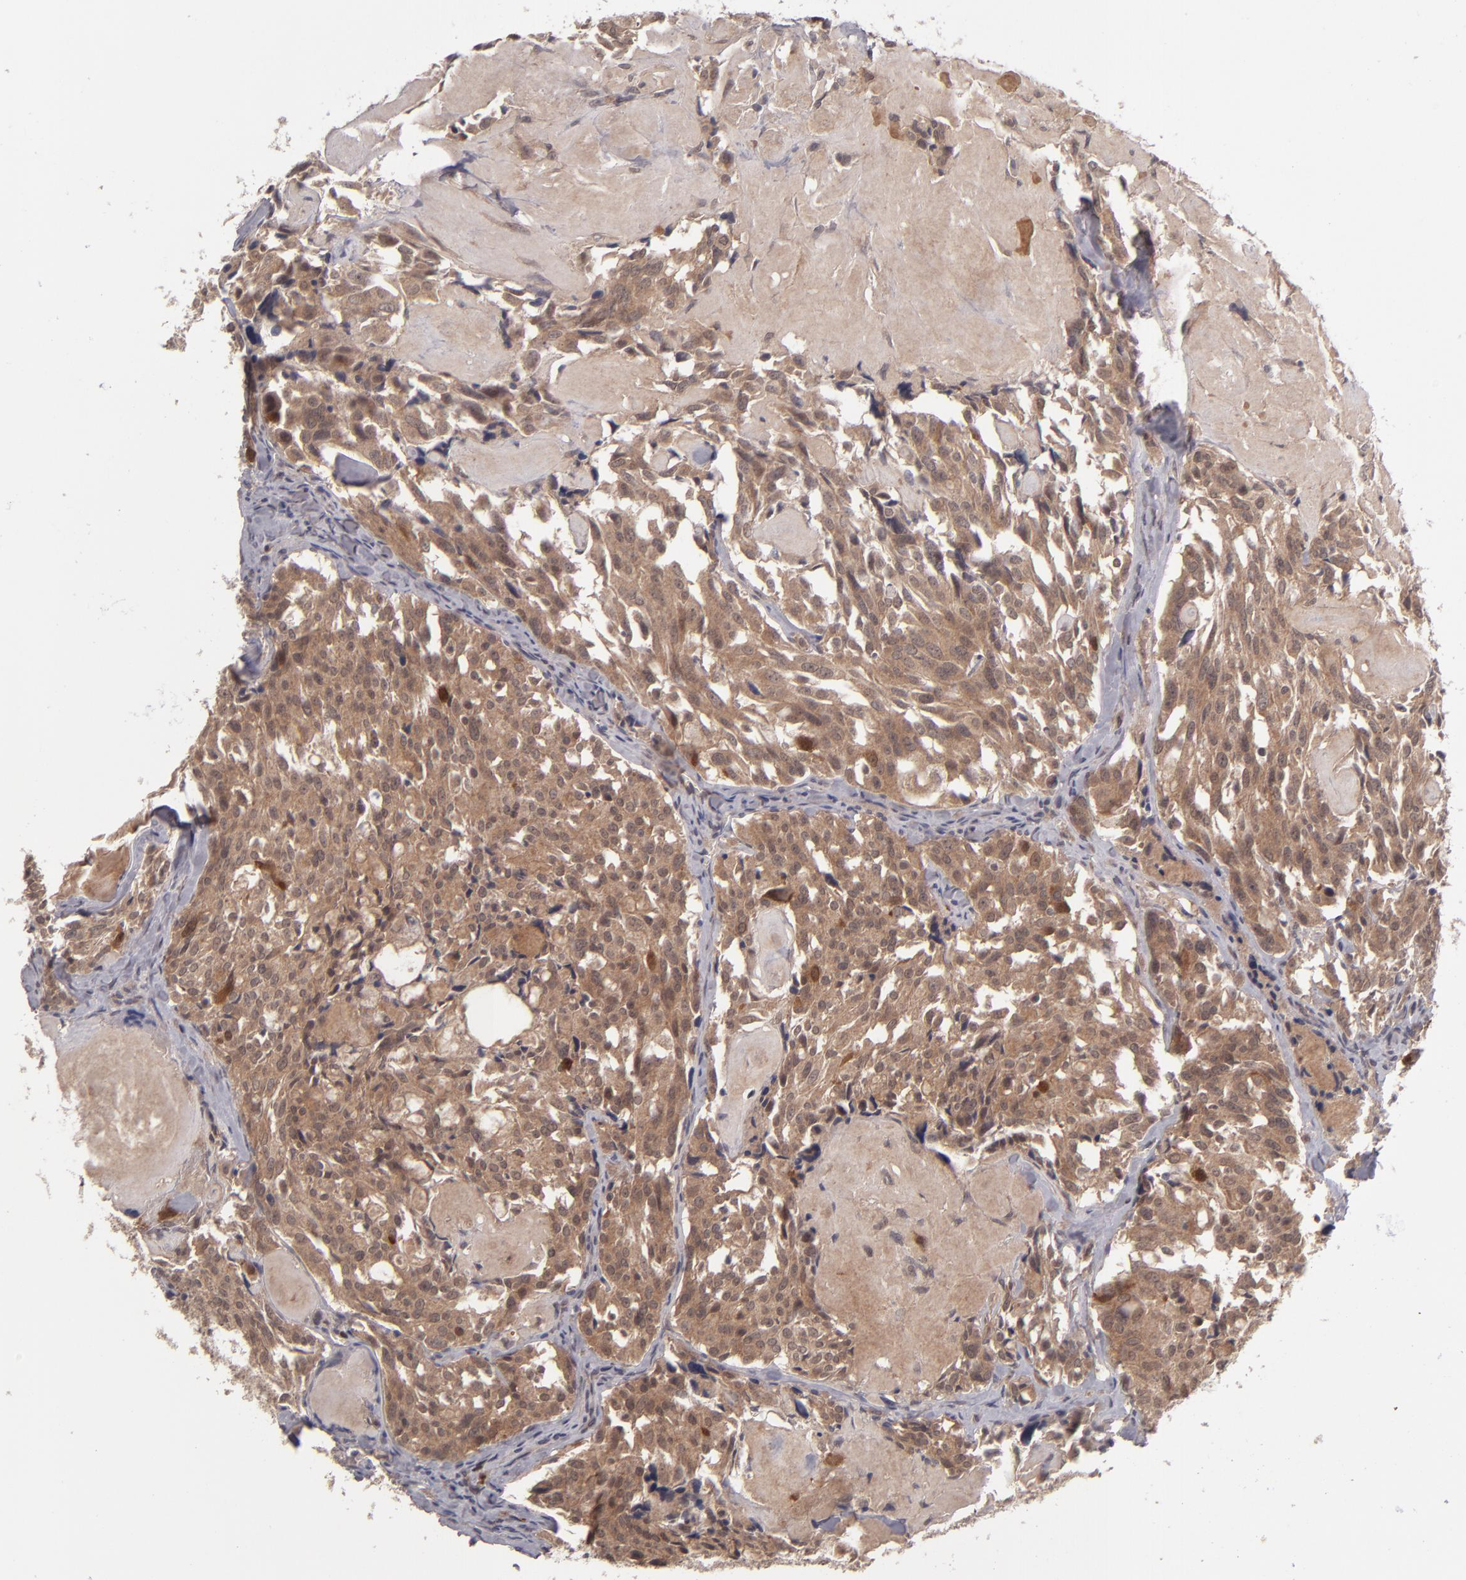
{"staining": {"intensity": "moderate", "quantity": ">75%", "location": "cytoplasmic/membranous"}, "tissue": "thyroid cancer", "cell_type": "Tumor cells", "image_type": "cancer", "snomed": [{"axis": "morphology", "description": "Carcinoma, NOS"}, {"axis": "morphology", "description": "Carcinoid, malignant, NOS"}, {"axis": "topography", "description": "Thyroid gland"}], "caption": "Immunohistochemical staining of thyroid carcinoma shows medium levels of moderate cytoplasmic/membranous protein positivity in about >75% of tumor cells.", "gene": "TYMS", "patient": {"sex": "male", "age": 33}}